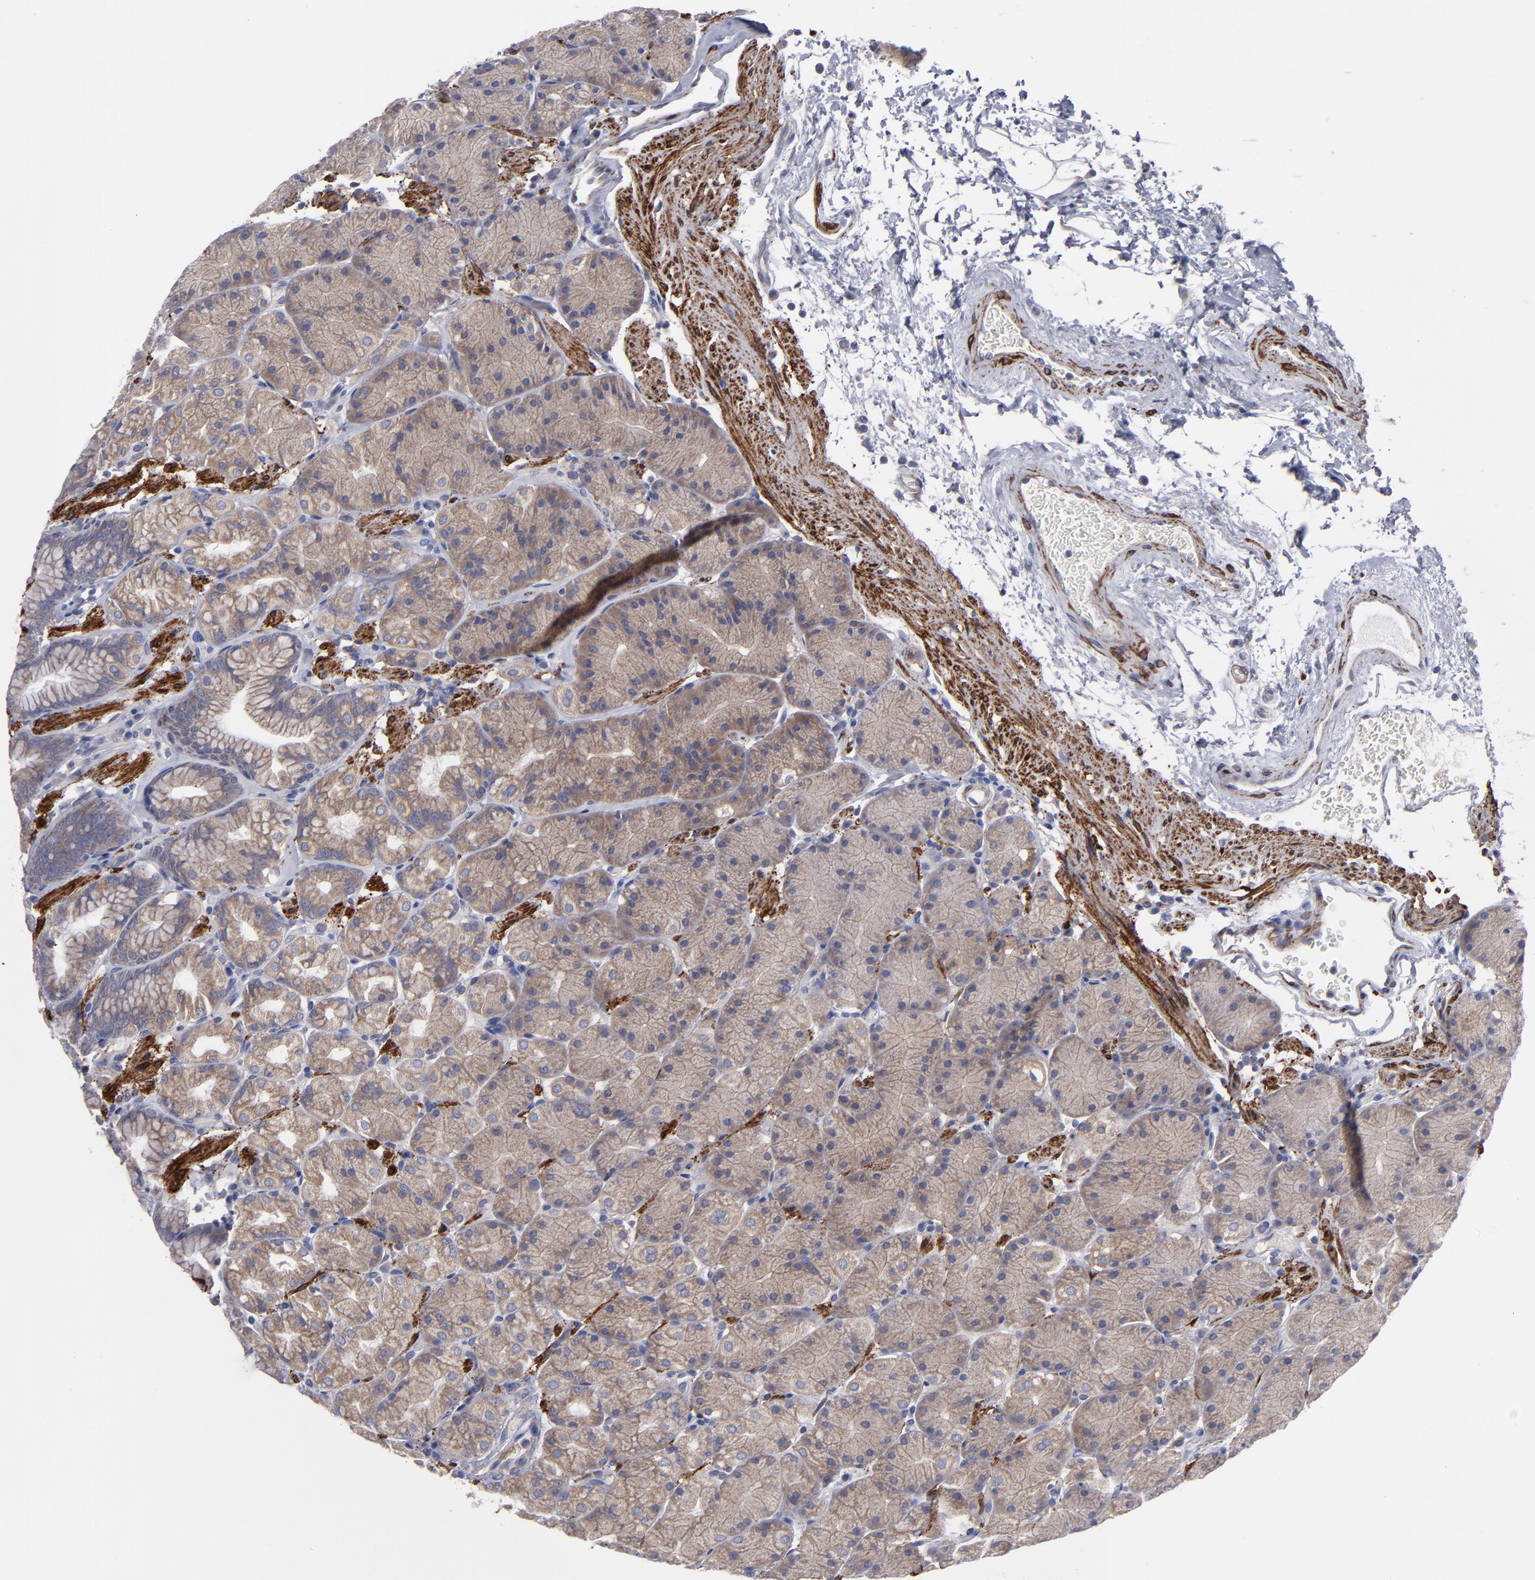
{"staining": {"intensity": "moderate", "quantity": ">75%", "location": "cytoplasmic/membranous"}, "tissue": "stomach", "cell_type": "Glandular cells", "image_type": "normal", "snomed": [{"axis": "morphology", "description": "Normal tissue, NOS"}, {"axis": "topography", "description": "Stomach, upper"}, {"axis": "topography", "description": "Stomach"}], "caption": "Stomach stained for a protein (brown) displays moderate cytoplasmic/membranous positive positivity in about >75% of glandular cells.", "gene": "SLMAP", "patient": {"sex": "male", "age": 76}}